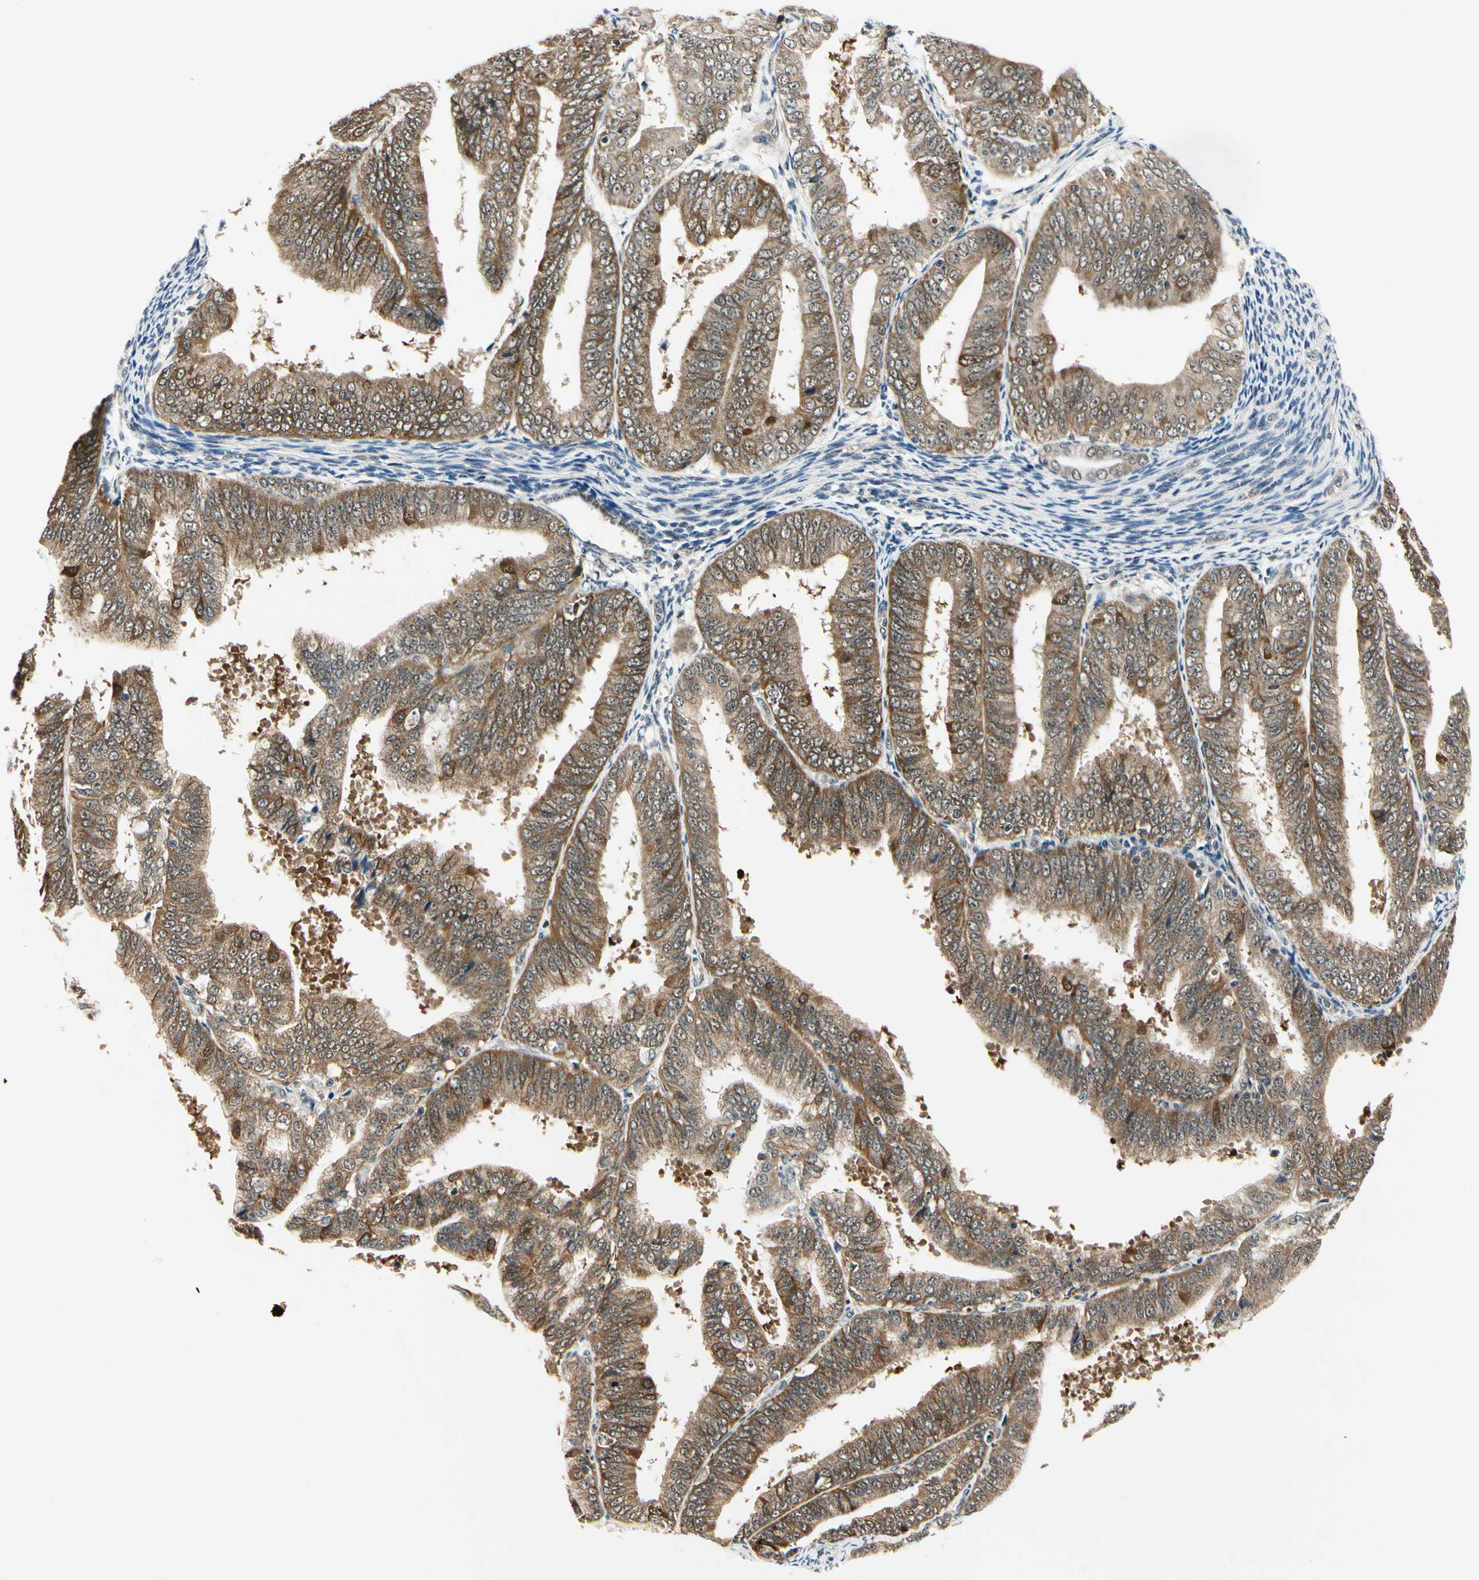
{"staining": {"intensity": "strong", "quantity": ">75%", "location": "cytoplasmic/membranous"}, "tissue": "endometrial cancer", "cell_type": "Tumor cells", "image_type": "cancer", "snomed": [{"axis": "morphology", "description": "Adenocarcinoma, NOS"}, {"axis": "topography", "description": "Endometrium"}], "caption": "Immunohistochemical staining of endometrial cancer (adenocarcinoma) reveals high levels of strong cytoplasmic/membranous protein positivity in approximately >75% of tumor cells. (IHC, brightfield microscopy, high magnification).", "gene": "PDK2", "patient": {"sex": "female", "age": 63}}